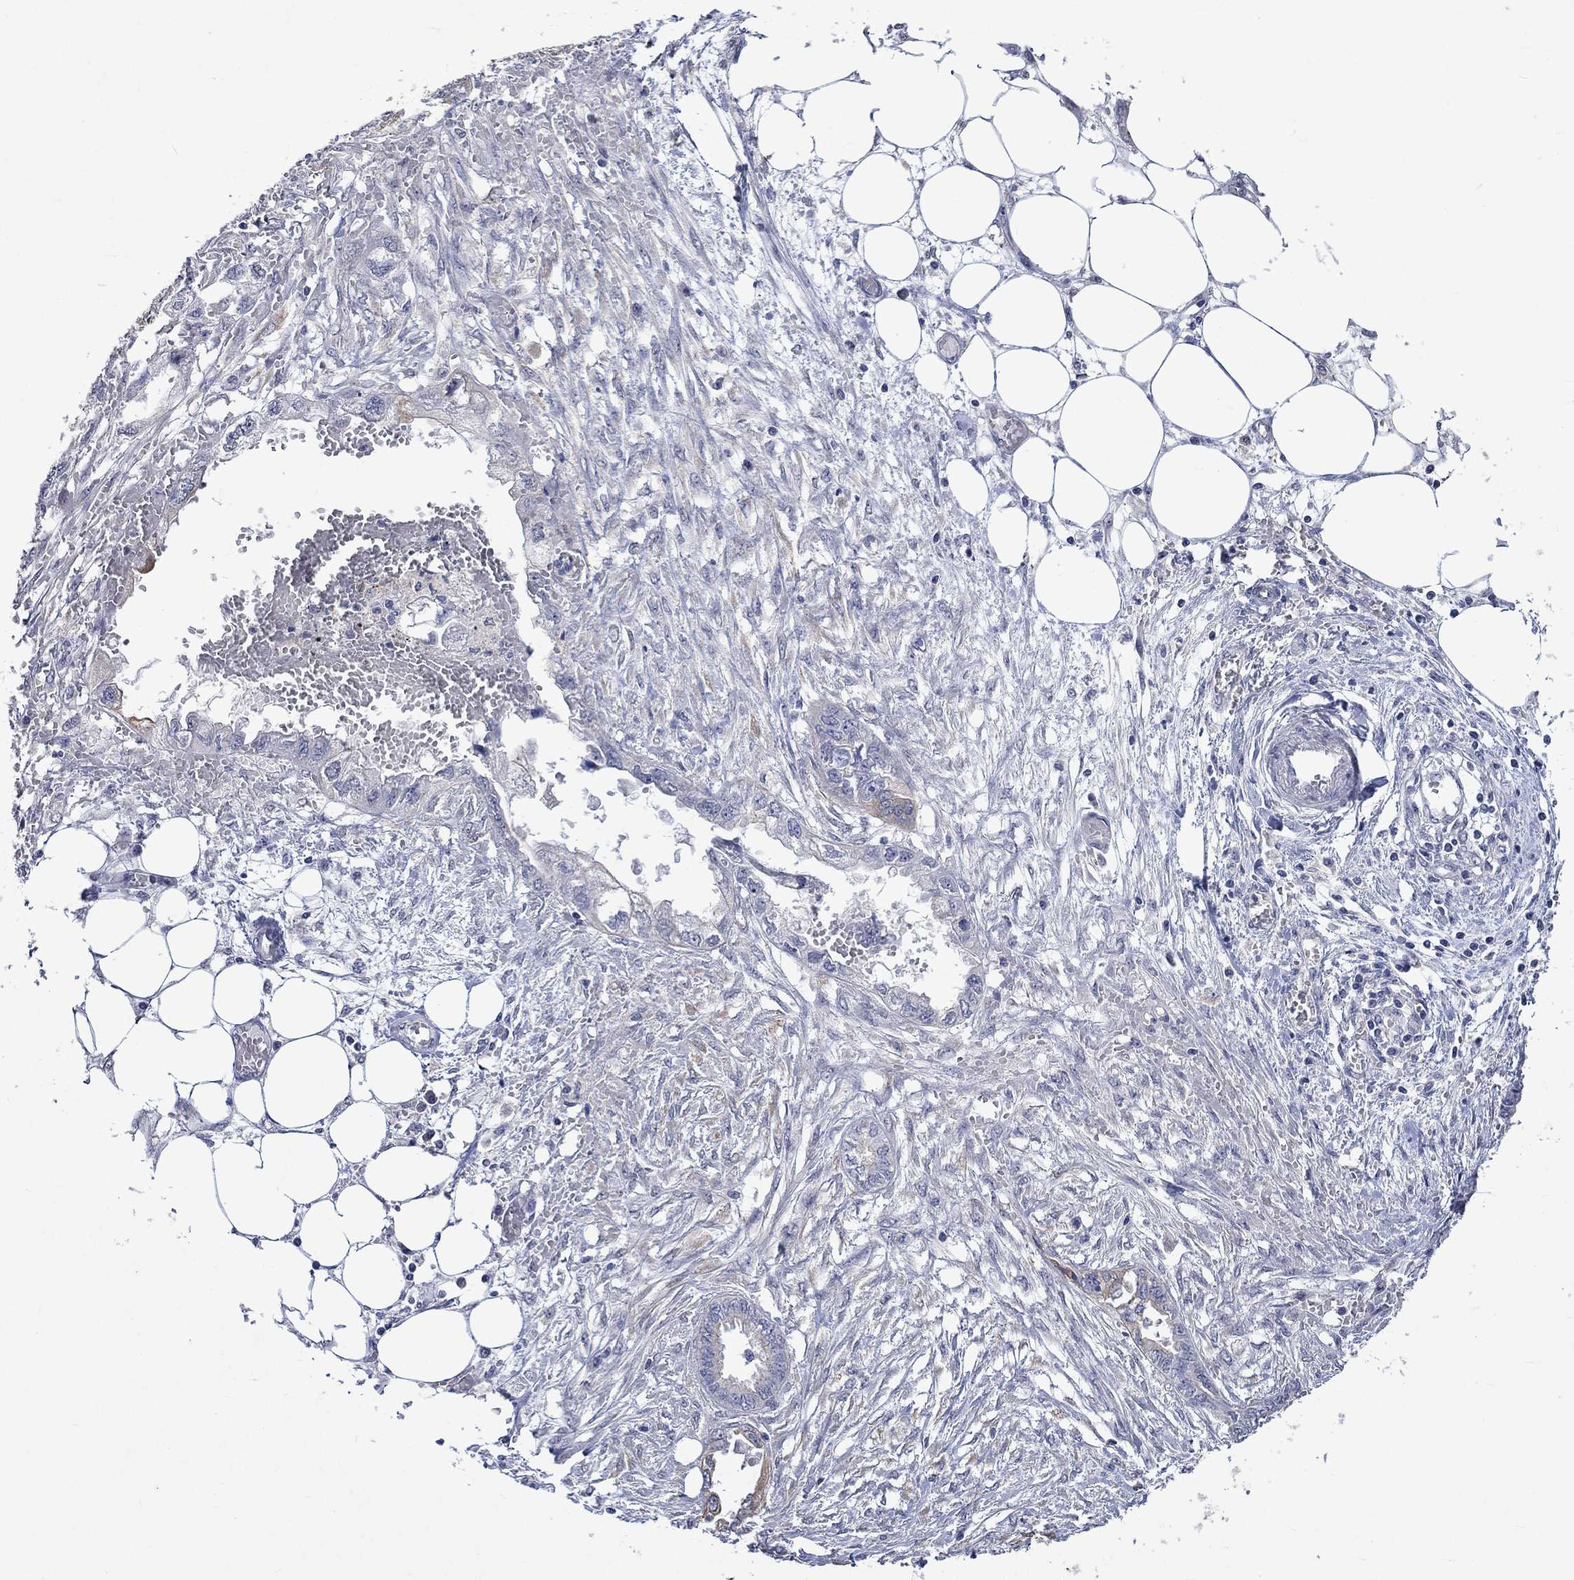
{"staining": {"intensity": "negative", "quantity": "none", "location": "none"}, "tissue": "endometrial cancer", "cell_type": "Tumor cells", "image_type": "cancer", "snomed": [{"axis": "morphology", "description": "Adenocarcinoma, NOS"}, {"axis": "morphology", "description": "Adenocarcinoma, metastatic, NOS"}, {"axis": "topography", "description": "Adipose tissue"}, {"axis": "topography", "description": "Endometrium"}], "caption": "IHC image of neoplastic tissue: endometrial metastatic adenocarcinoma stained with DAB (3,3'-diaminobenzidine) demonstrates no significant protein expression in tumor cells.", "gene": "DDX3Y", "patient": {"sex": "female", "age": 67}}